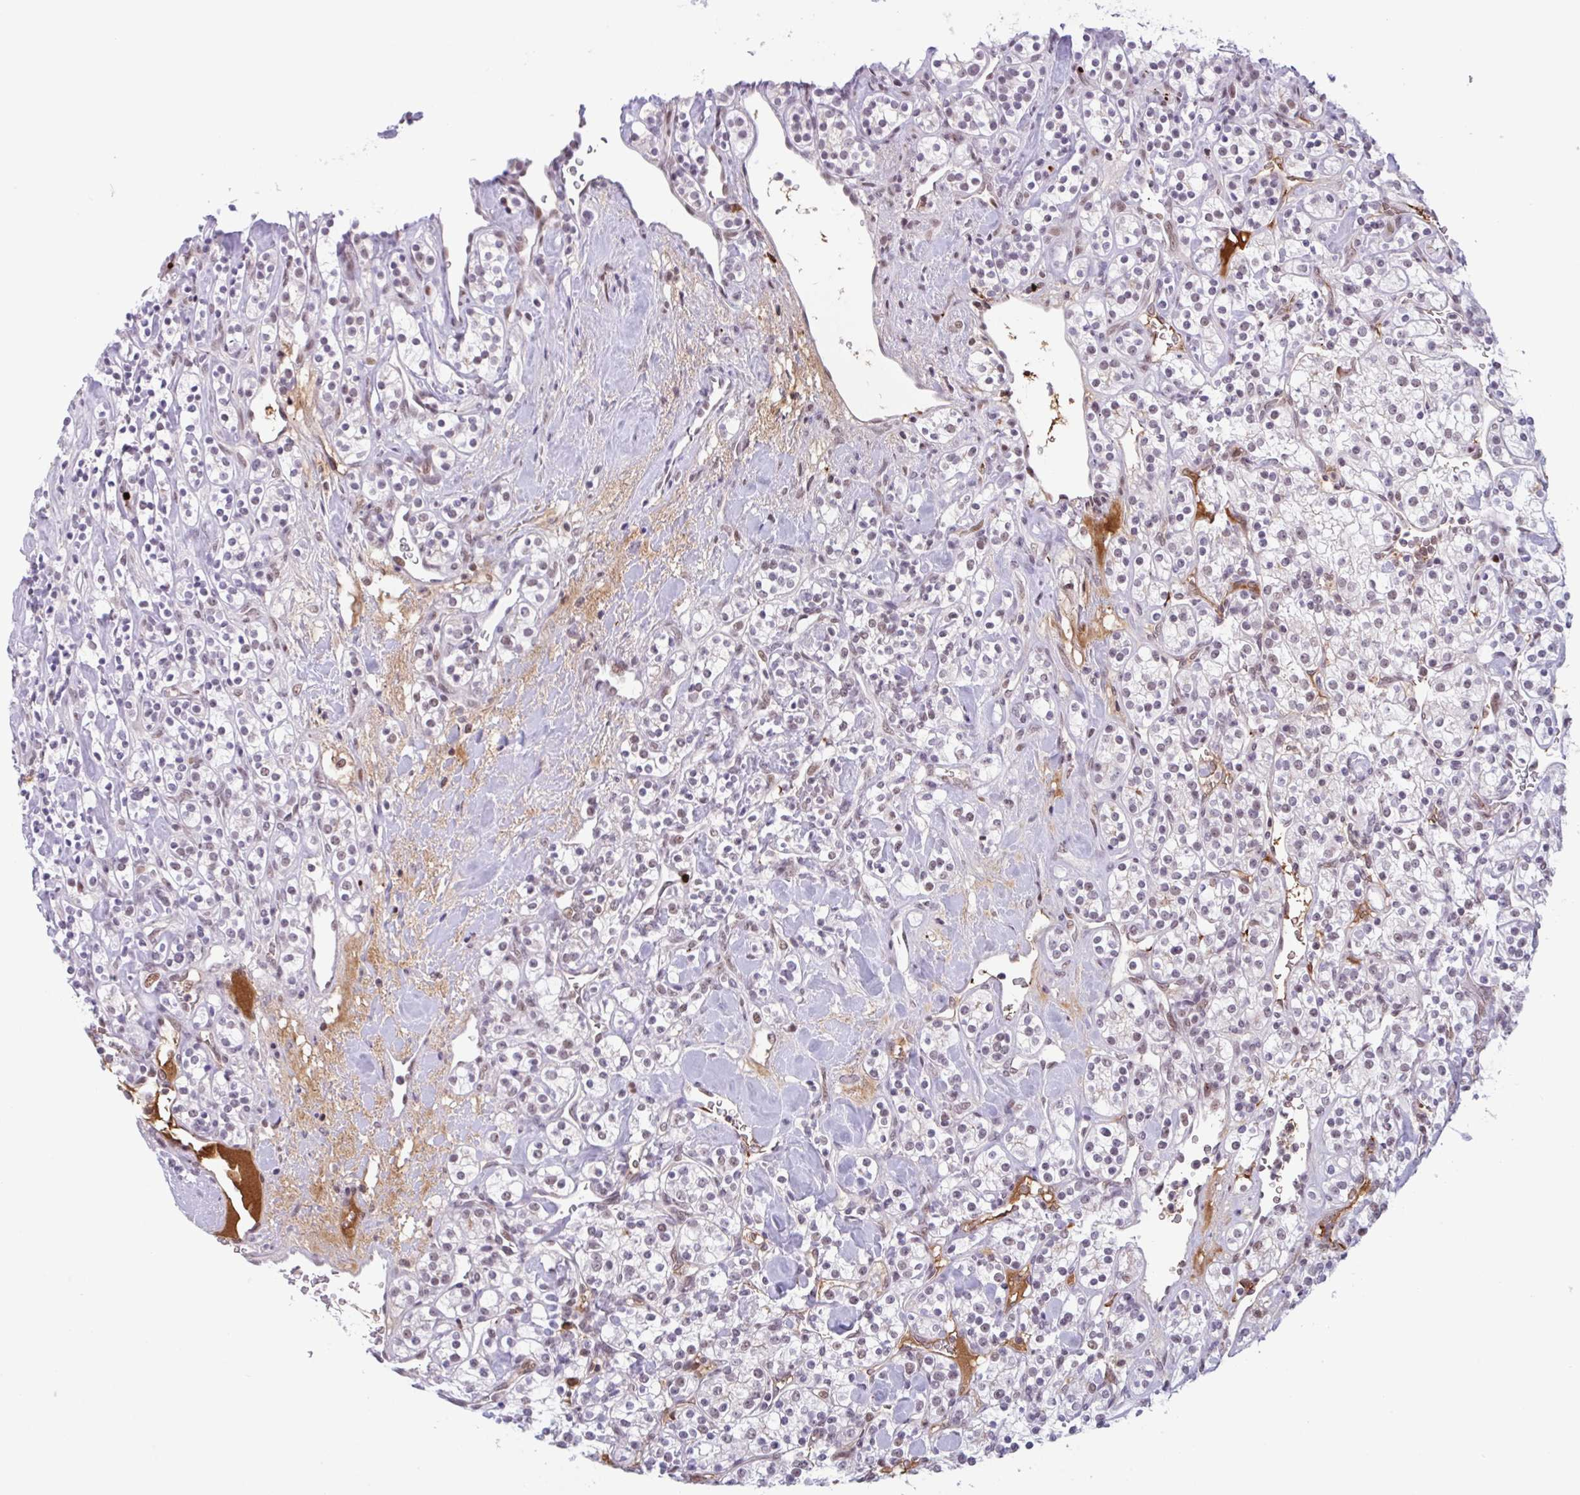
{"staining": {"intensity": "moderate", "quantity": "<25%", "location": "nuclear"}, "tissue": "renal cancer", "cell_type": "Tumor cells", "image_type": "cancer", "snomed": [{"axis": "morphology", "description": "Adenocarcinoma, NOS"}, {"axis": "topography", "description": "Kidney"}], "caption": "Moderate nuclear staining is seen in approximately <25% of tumor cells in renal cancer.", "gene": "PLG", "patient": {"sex": "male", "age": 77}}